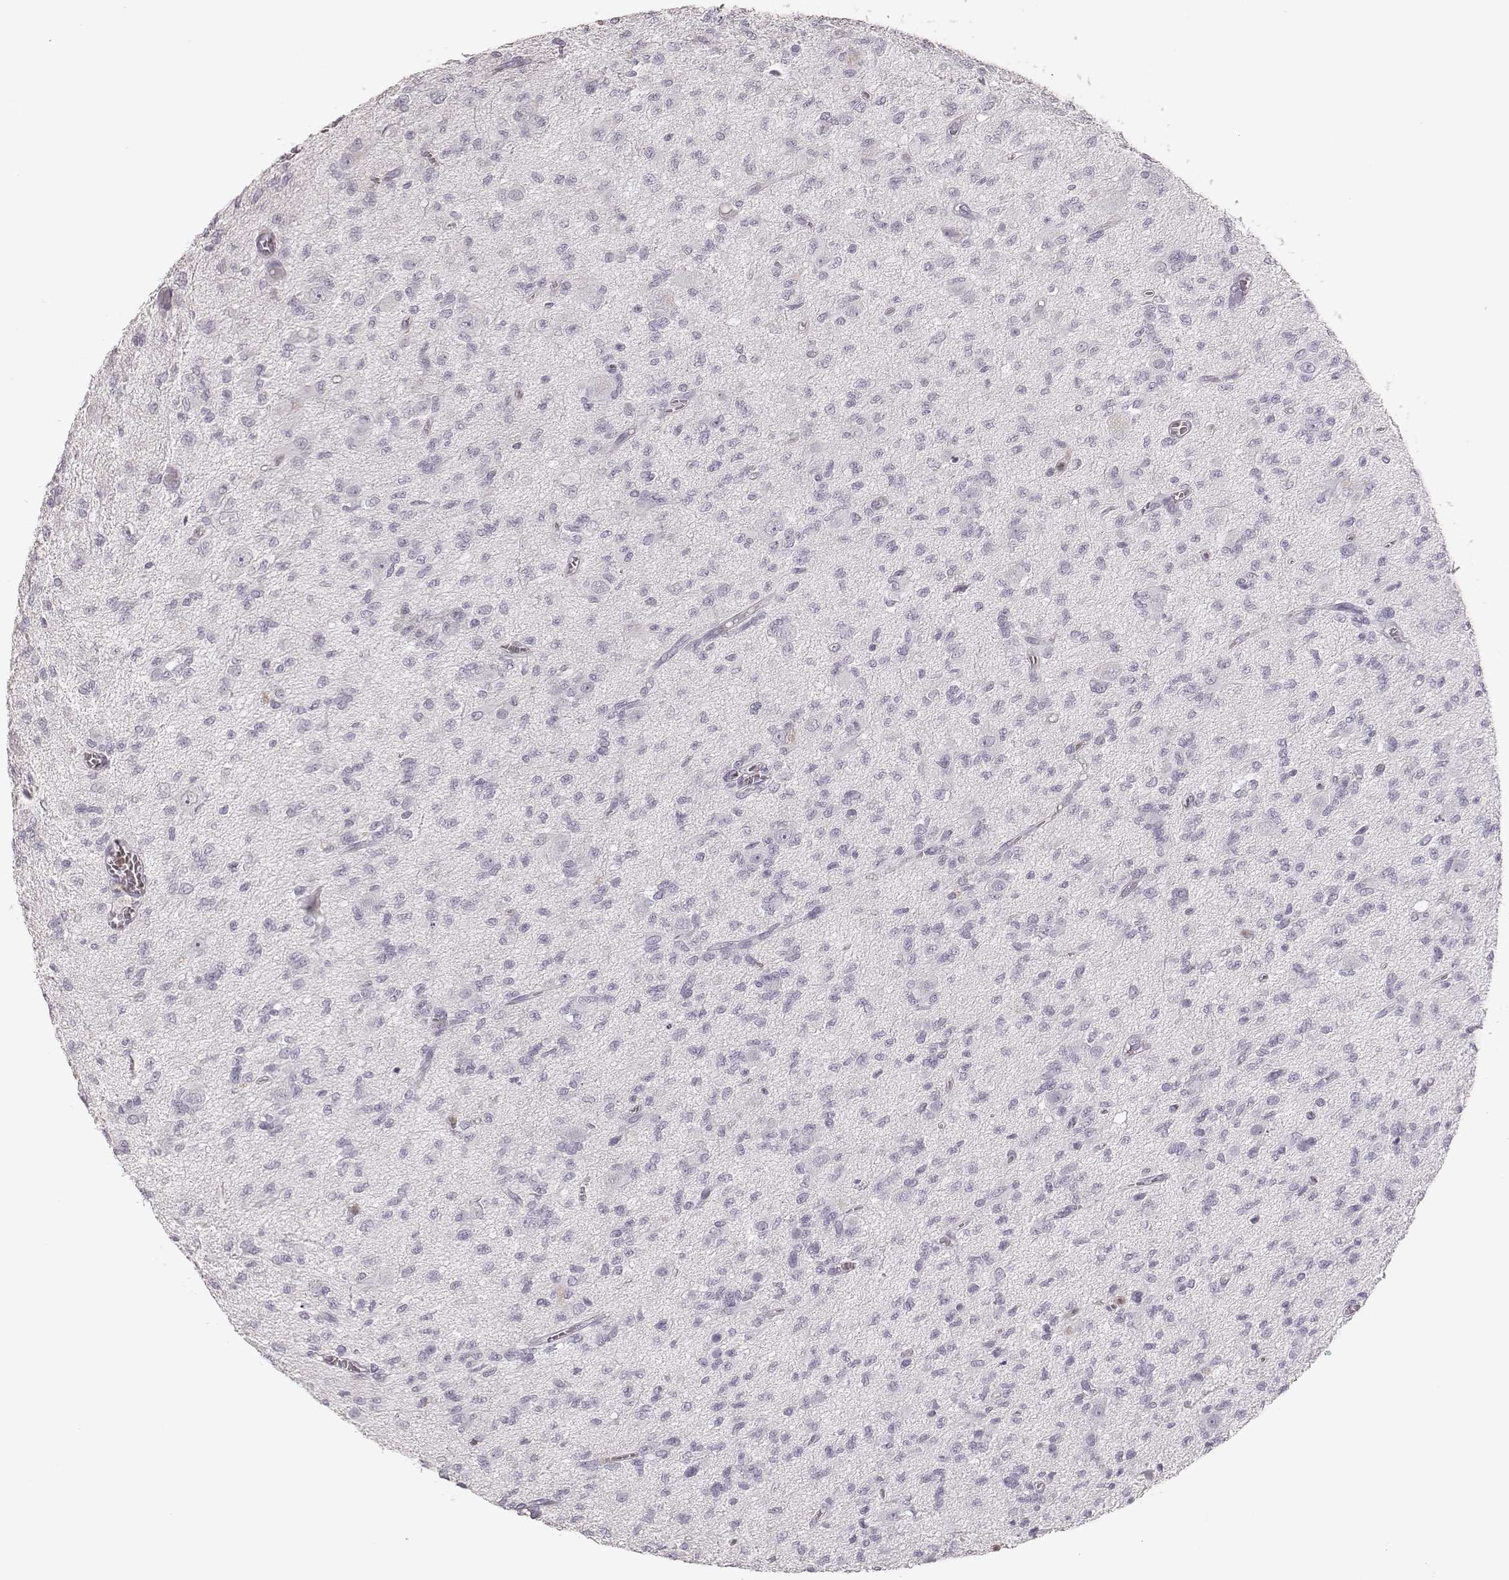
{"staining": {"intensity": "negative", "quantity": "none", "location": "none"}, "tissue": "glioma", "cell_type": "Tumor cells", "image_type": "cancer", "snomed": [{"axis": "morphology", "description": "Glioma, malignant, Low grade"}, {"axis": "topography", "description": "Brain"}], "caption": "This is an immunohistochemistry histopathology image of human malignant low-grade glioma. There is no positivity in tumor cells.", "gene": "ELANE", "patient": {"sex": "male", "age": 64}}